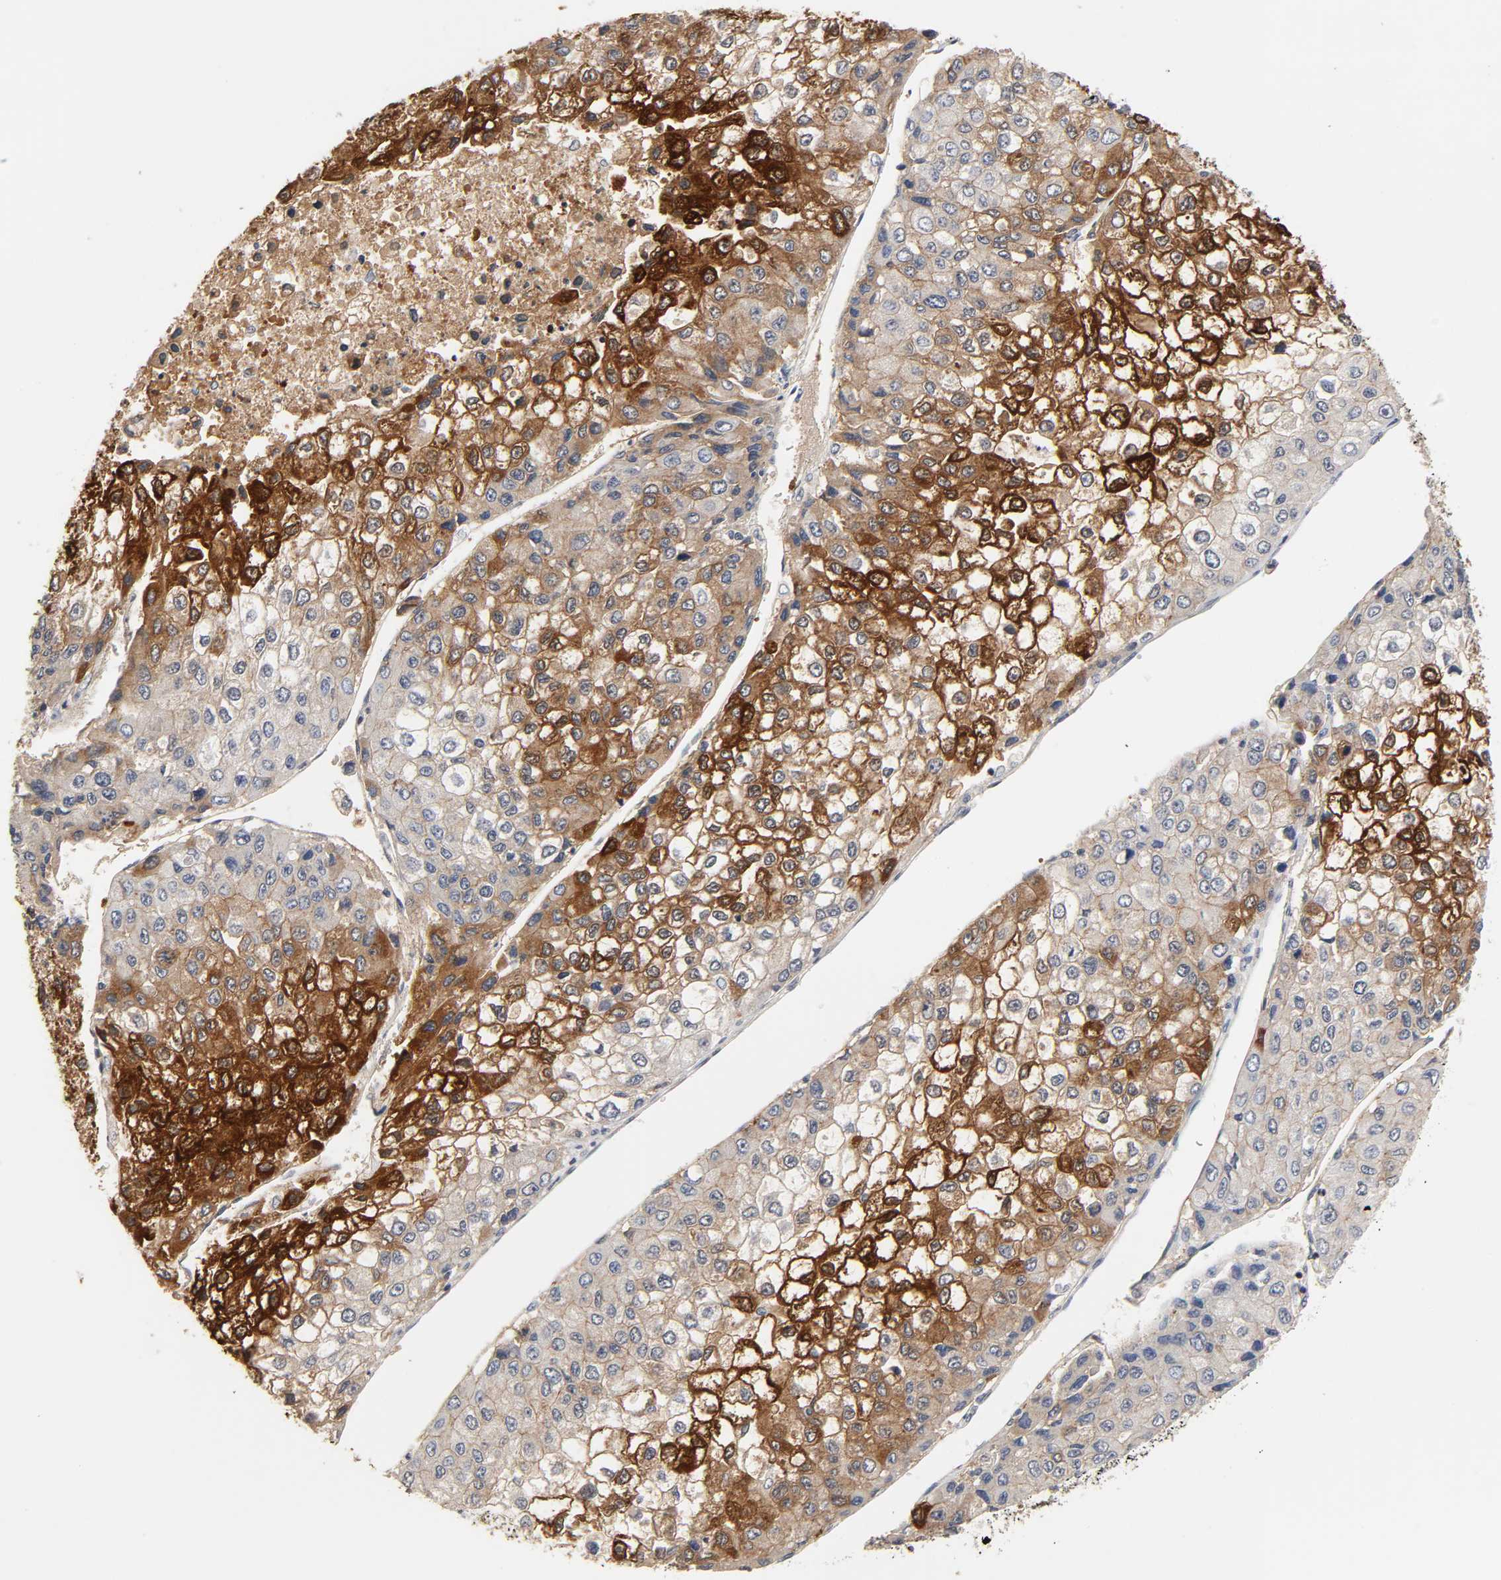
{"staining": {"intensity": "strong", "quantity": ">75%", "location": "cytoplasmic/membranous"}, "tissue": "liver cancer", "cell_type": "Tumor cells", "image_type": "cancer", "snomed": [{"axis": "morphology", "description": "Carcinoma, Hepatocellular, NOS"}, {"axis": "topography", "description": "Liver"}], "caption": "Immunohistochemical staining of human hepatocellular carcinoma (liver) demonstrates strong cytoplasmic/membranous protein expression in approximately >75% of tumor cells. The protein is stained brown, and the nuclei are stained in blue (DAB (3,3'-diaminobenzidine) IHC with brightfield microscopy, high magnification).", "gene": "HTR1E", "patient": {"sex": "female", "age": 66}}